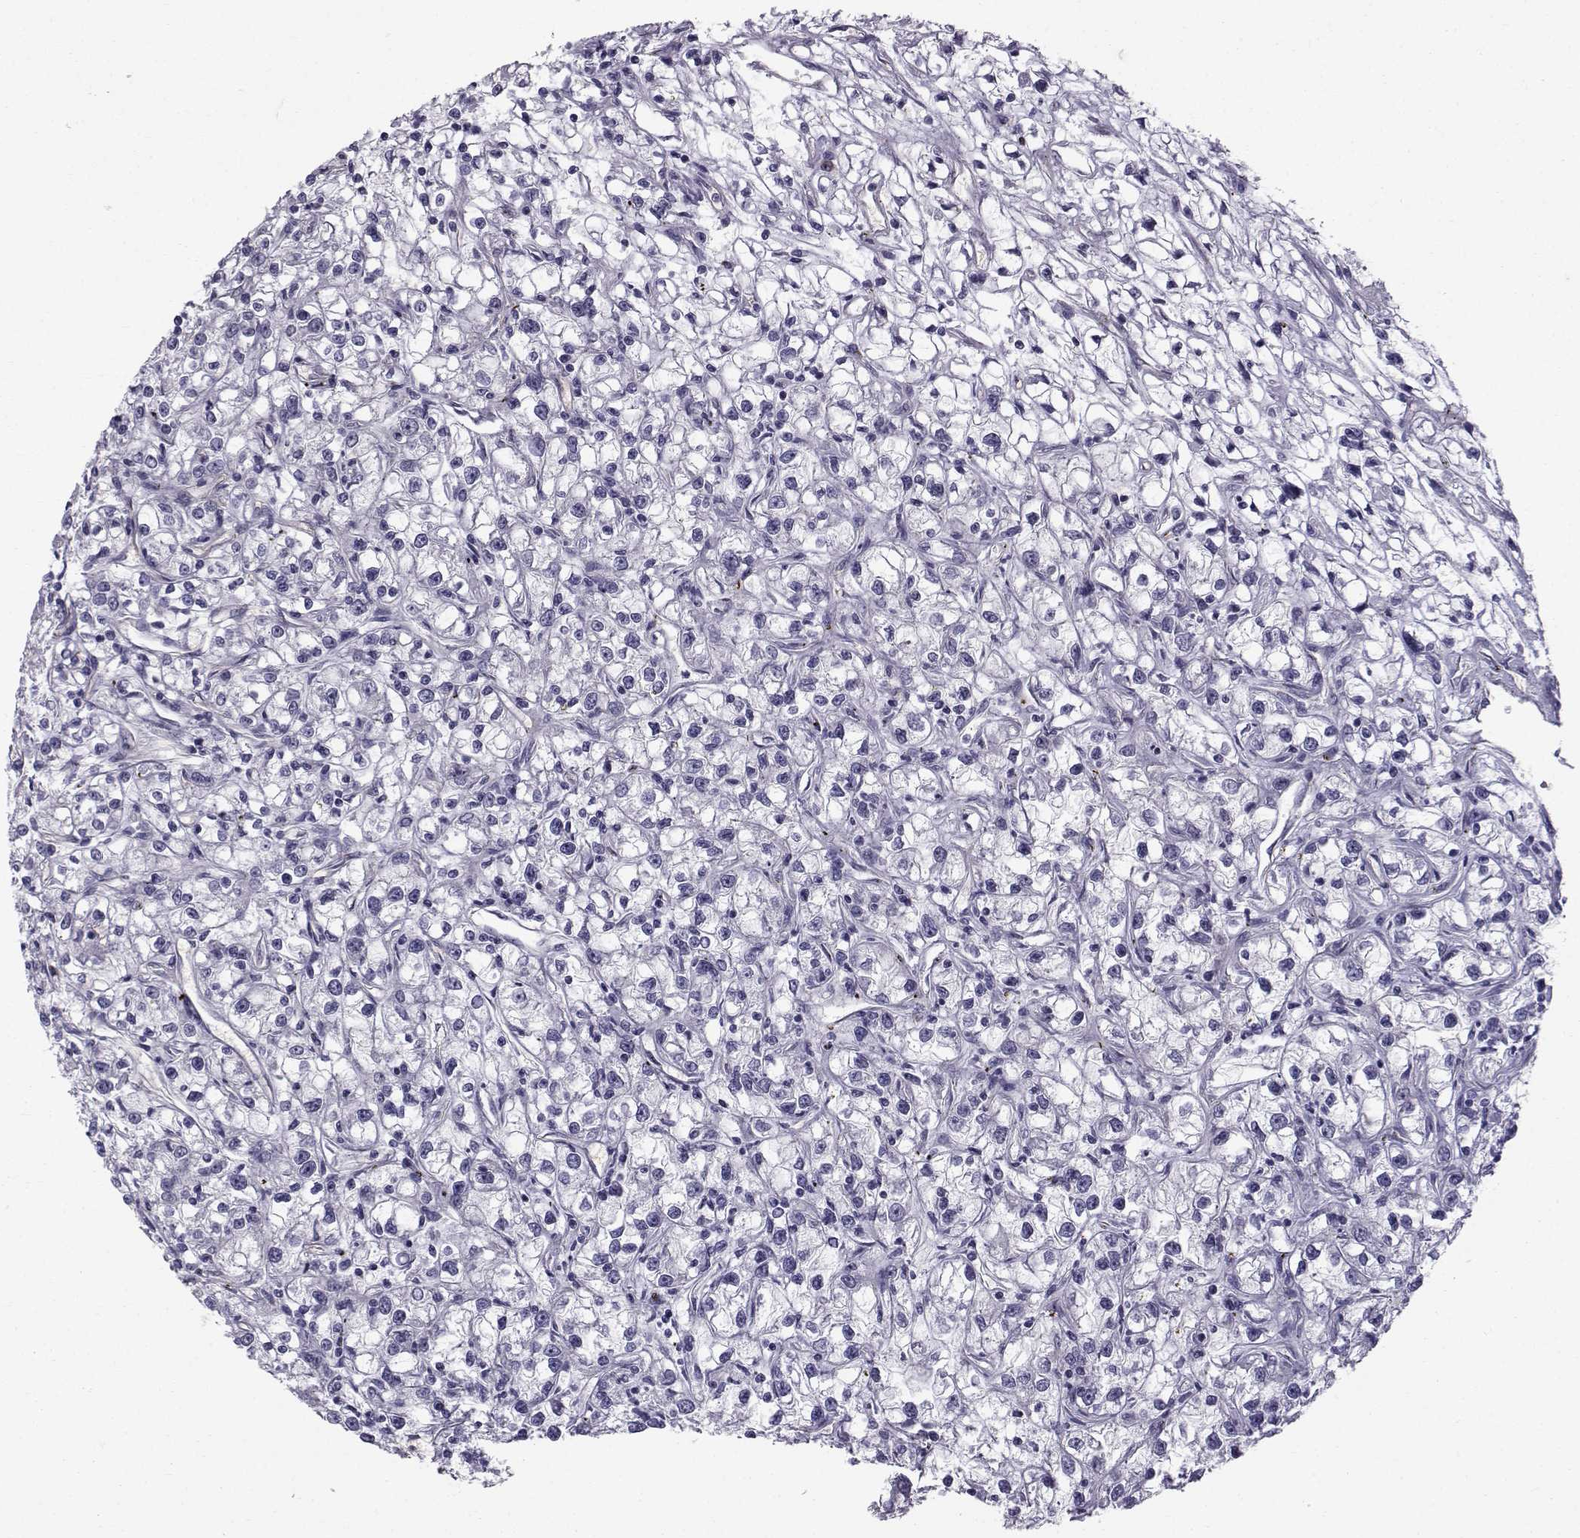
{"staining": {"intensity": "negative", "quantity": "none", "location": "none"}, "tissue": "renal cancer", "cell_type": "Tumor cells", "image_type": "cancer", "snomed": [{"axis": "morphology", "description": "Adenocarcinoma, NOS"}, {"axis": "topography", "description": "Kidney"}], "caption": "The immunohistochemistry (IHC) micrograph has no significant positivity in tumor cells of adenocarcinoma (renal) tissue. The staining is performed using DAB (3,3'-diaminobenzidine) brown chromogen with nuclei counter-stained in using hematoxylin.", "gene": "QPCT", "patient": {"sex": "female", "age": 59}}